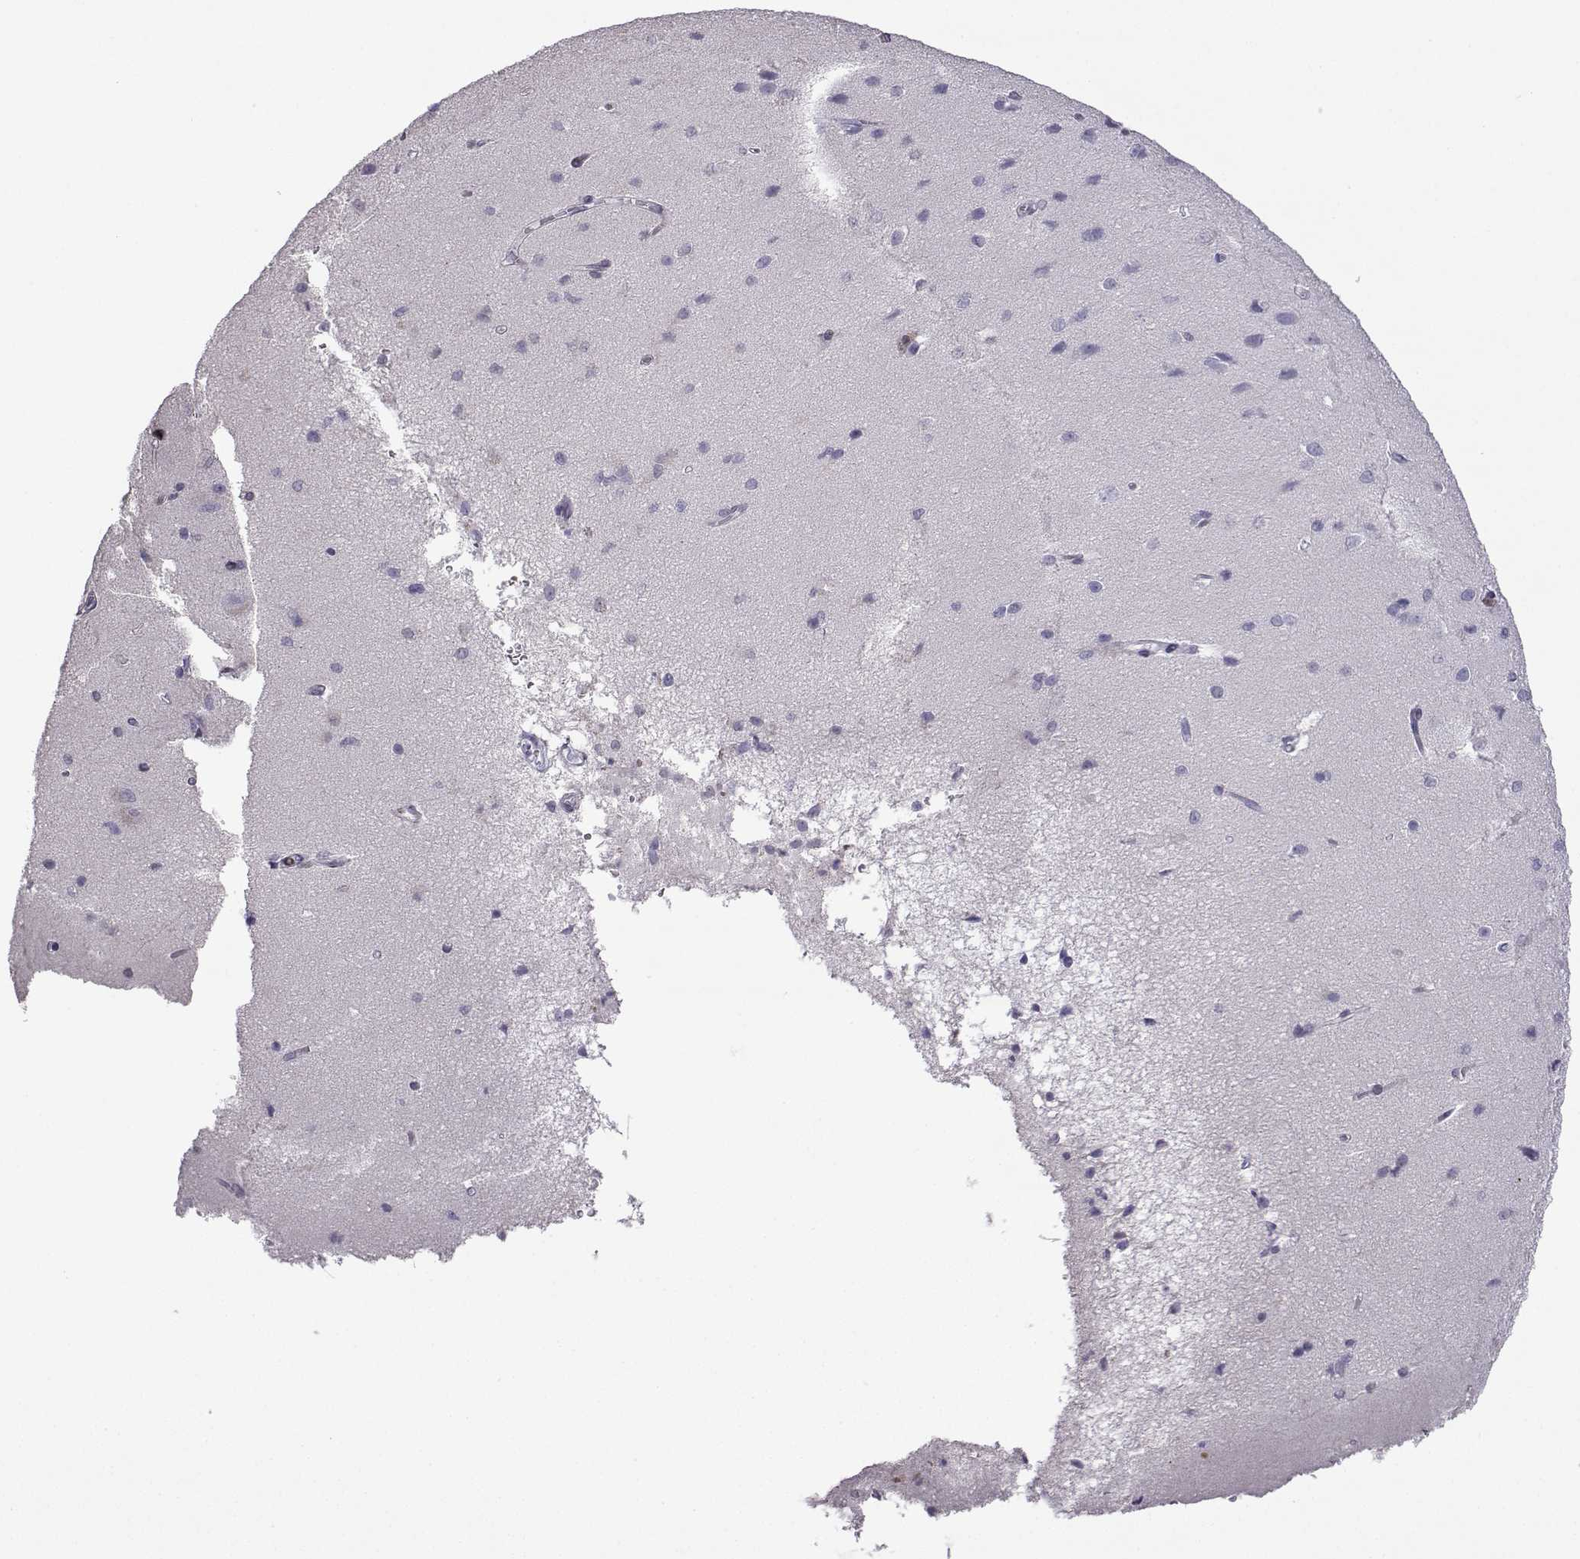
{"staining": {"intensity": "negative", "quantity": "none", "location": "none"}, "tissue": "cerebral cortex", "cell_type": "Endothelial cells", "image_type": "normal", "snomed": [{"axis": "morphology", "description": "Normal tissue, NOS"}, {"axis": "topography", "description": "Cerebral cortex"}], "caption": "This image is of unremarkable cerebral cortex stained with immunohistochemistry (IHC) to label a protein in brown with the nuclei are counter-stained blue. There is no staining in endothelial cells.", "gene": "CFAP70", "patient": {"sex": "male", "age": 37}}